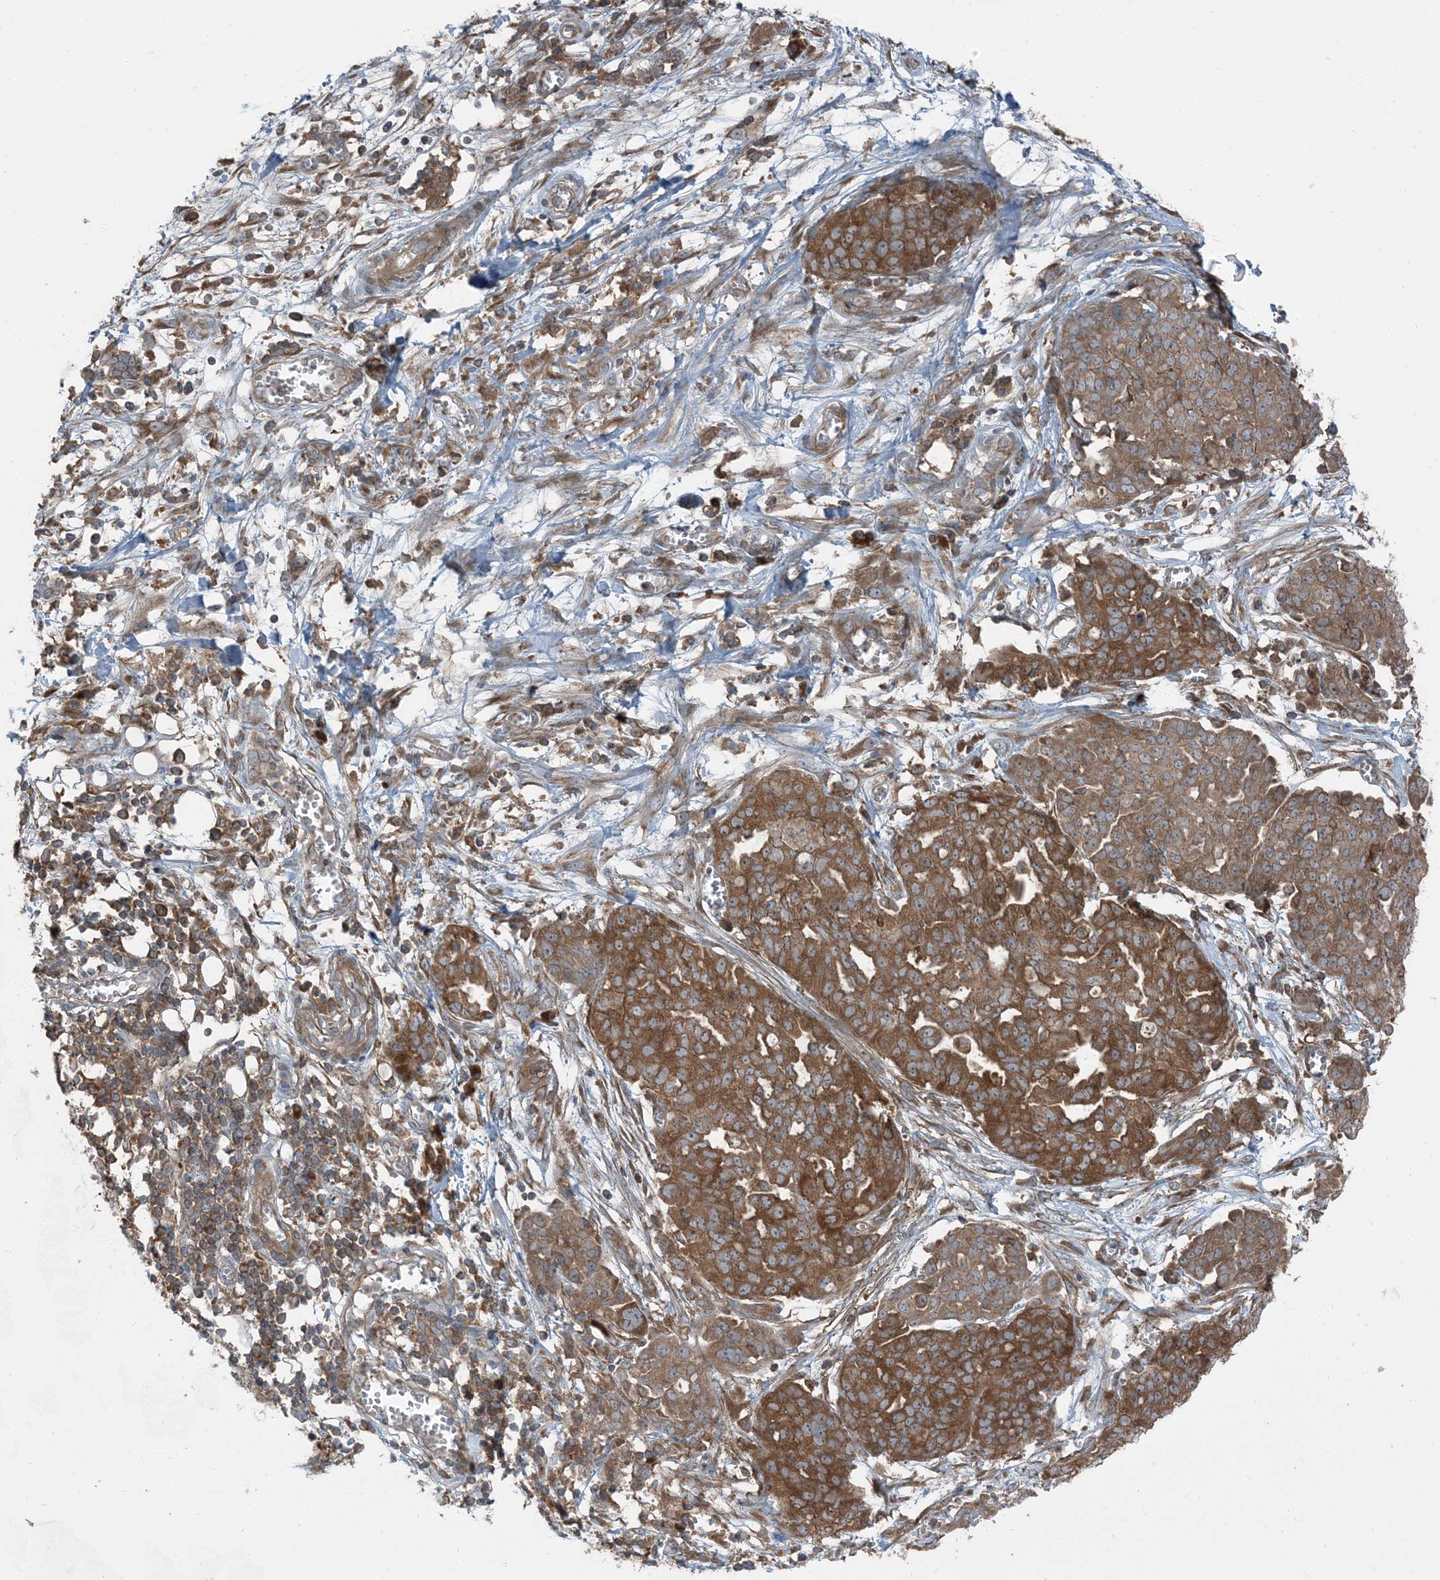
{"staining": {"intensity": "strong", "quantity": ">75%", "location": "cytoplasmic/membranous"}, "tissue": "ovarian cancer", "cell_type": "Tumor cells", "image_type": "cancer", "snomed": [{"axis": "morphology", "description": "Cystadenocarcinoma, serous, NOS"}, {"axis": "topography", "description": "Soft tissue"}, {"axis": "topography", "description": "Ovary"}], "caption": "Immunohistochemical staining of ovarian cancer (serous cystadenocarcinoma) displays high levels of strong cytoplasmic/membranous expression in about >75% of tumor cells.", "gene": "RAB3GAP1", "patient": {"sex": "female", "age": 57}}